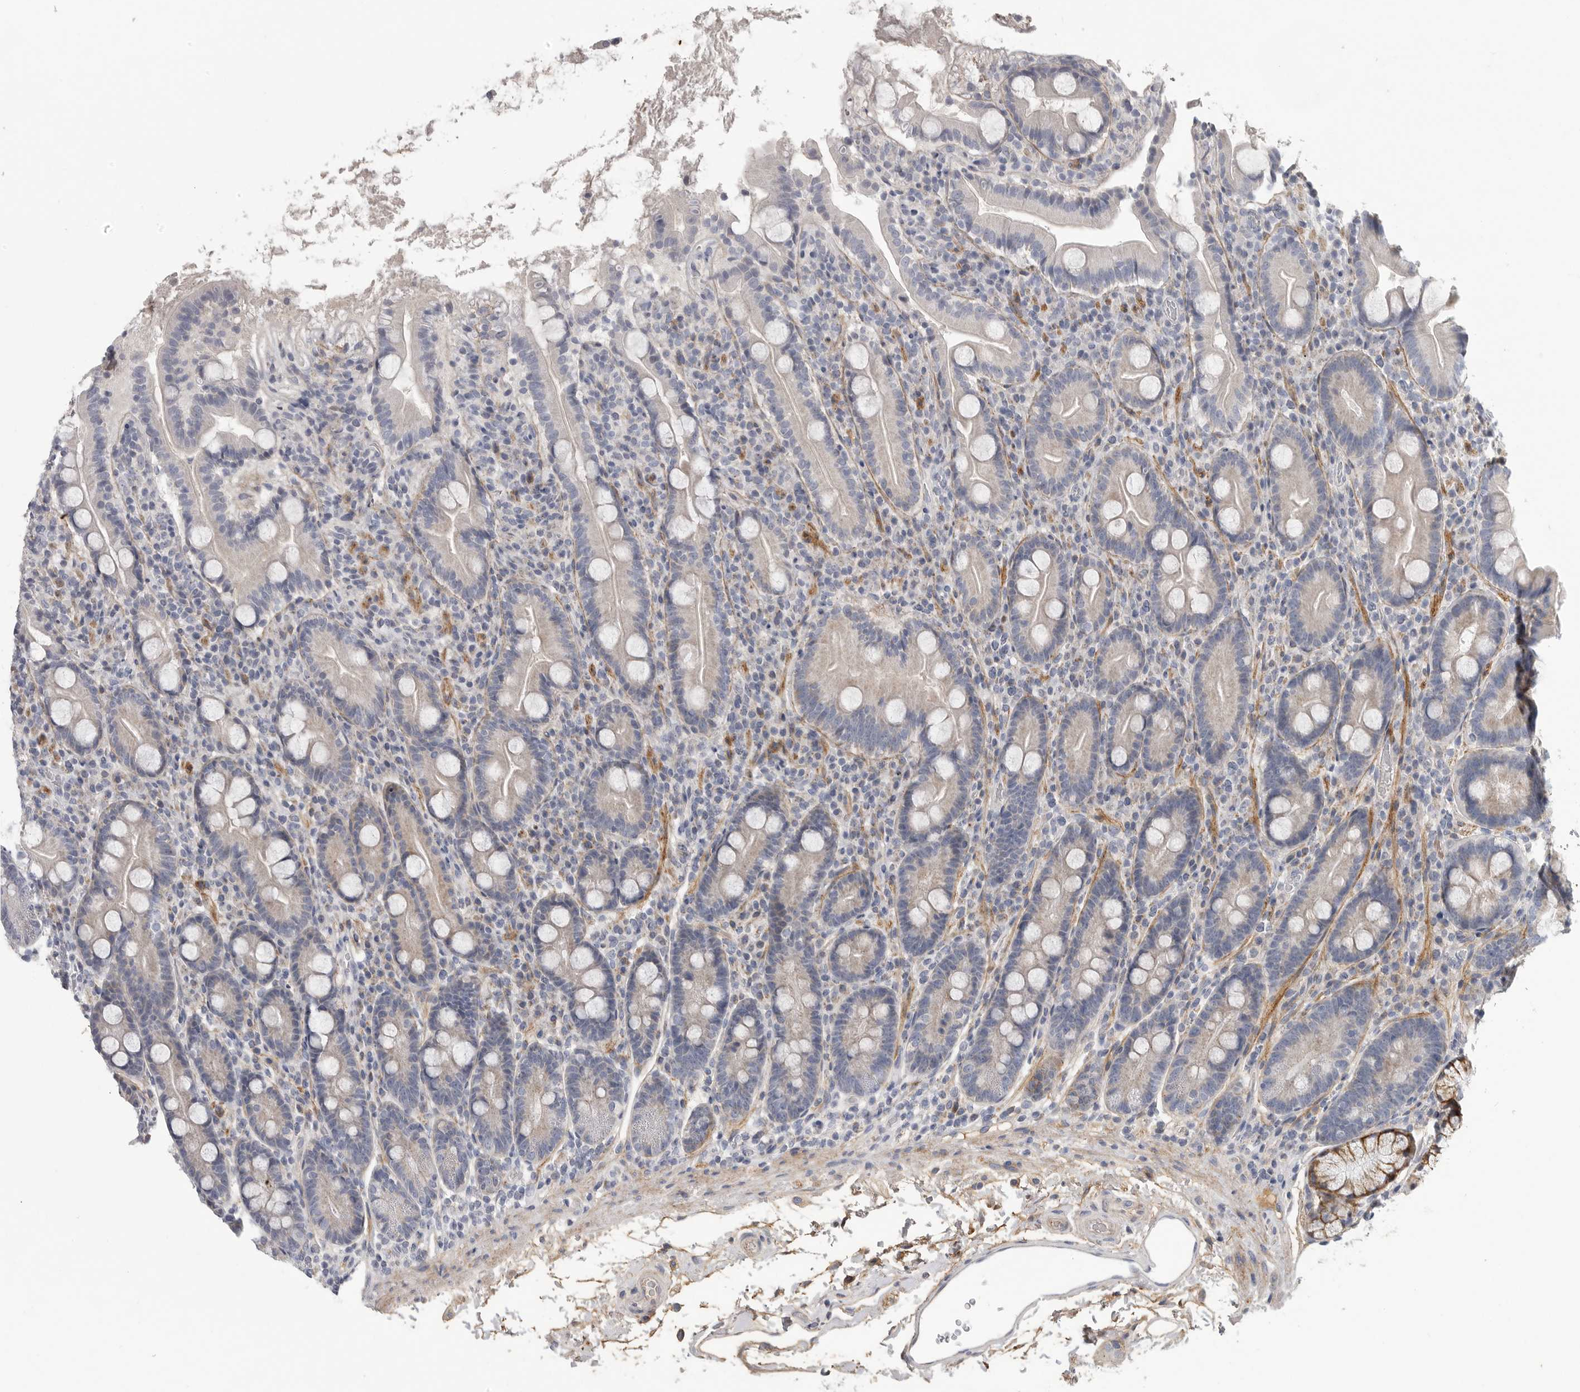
{"staining": {"intensity": "weak", "quantity": "25%-75%", "location": "cytoplasmic/membranous"}, "tissue": "duodenum", "cell_type": "Glandular cells", "image_type": "normal", "snomed": [{"axis": "morphology", "description": "Normal tissue, NOS"}, {"axis": "topography", "description": "Duodenum"}], "caption": "Immunohistochemistry of benign duodenum displays low levels of weak cytoplasmic/membranous expression in about 25%-75% of glandular cells.", "gene": "SDC3", "patient": {"sex": "male", "age": 35}}